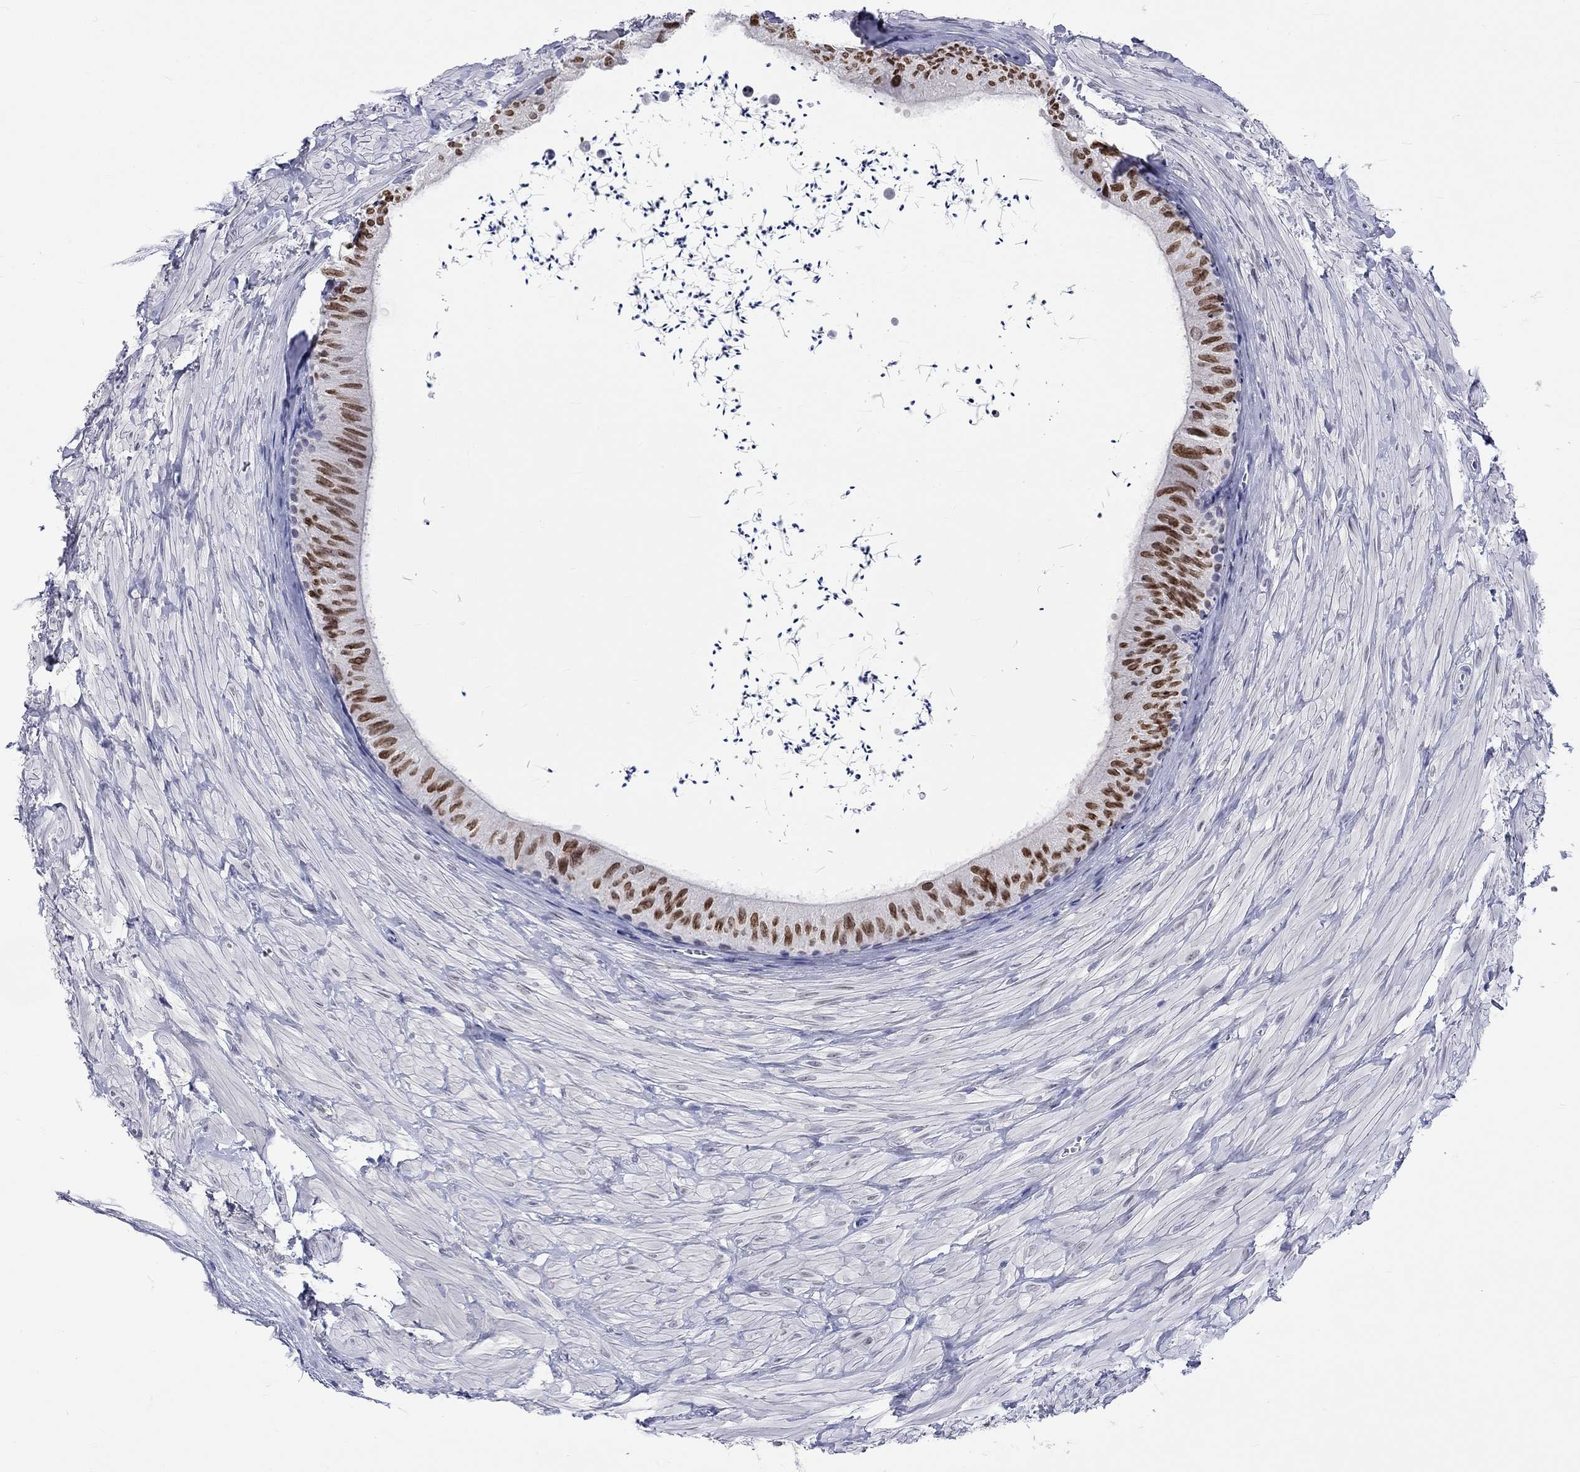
{"staining": {"intensity": "strong", "quantity": ">75%", "location": "nuclear"}, "tissue": "epididymis", "cell_type": "Glandular cells", "image_type": "normal", "snomed": [{"axis": "morphology", "description": "Normal tissue, NOS"}, {"axis": "topography", "description": "Epididymis"}], "caption": "Protein staining exhibits strong nuclear staining in about >75% of glandular cells in normal epididymis.", "gene": "LRFN4", "patient": {"sex": "male", "age": 32}}